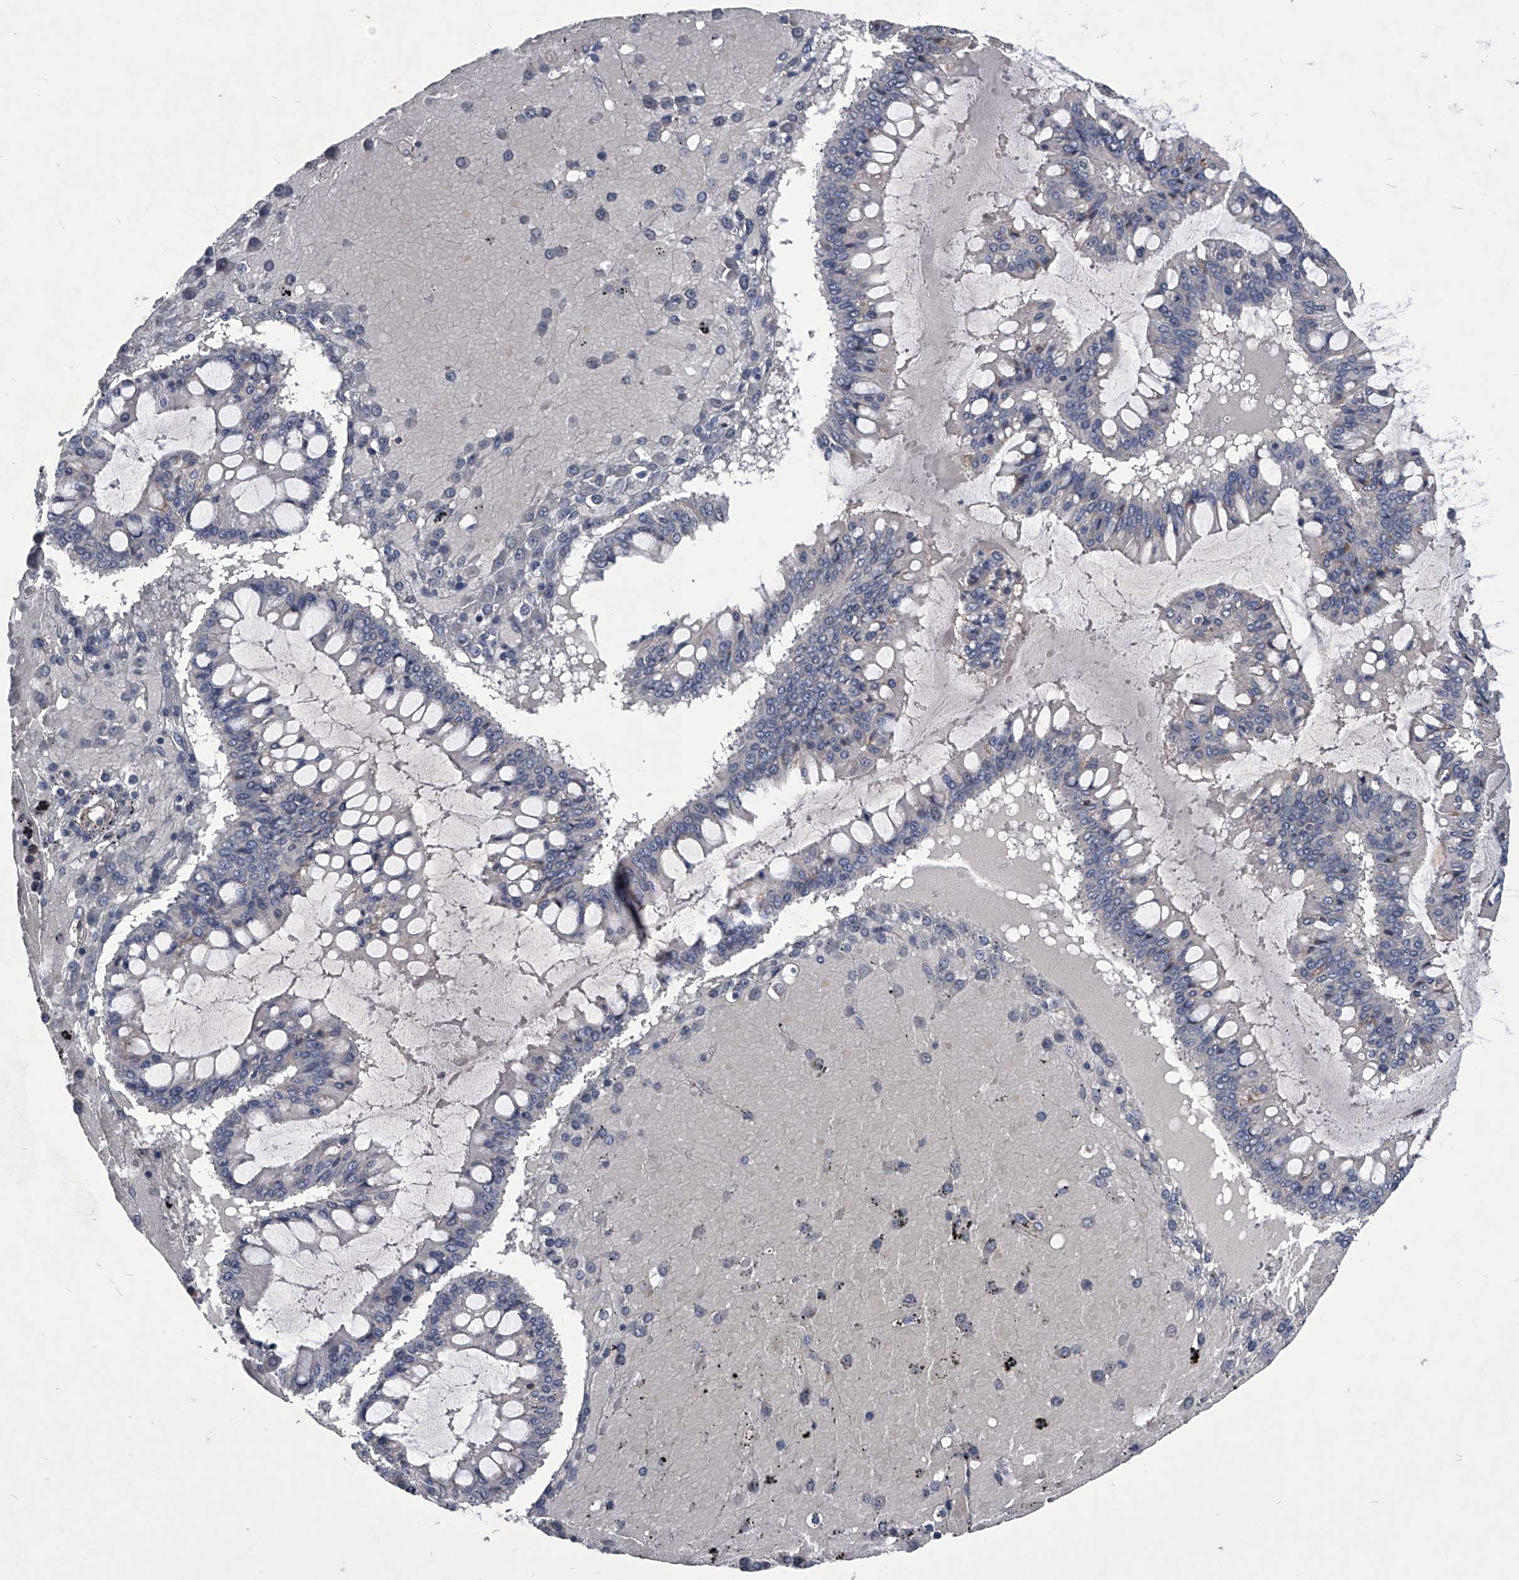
{"staining": {"intensity": "moderate", "quantity": "<25%", "location": "cytoplasmic/membranous"}, "tissue": "ovarian cancer", "cell_type": "Tumor cells", "image_type": "cancer", "snomed": [{"axis": "morphology", "description": "Cystadenocarcinoma, mucinous, NOS"}, {"axis": "topography", "description": "Ovary"}], "caption": "The immunohistochemical stain highlights moderate cytoplasmic/membranous expression in tumor cells of ovarian cancer tissue. (Stains: DAB in brown, nuclei in blue, Microscopy: brightfield microscopy at high magnification).", "gene": "CCR4", "patient": {"sex": "female", "age": 73}}